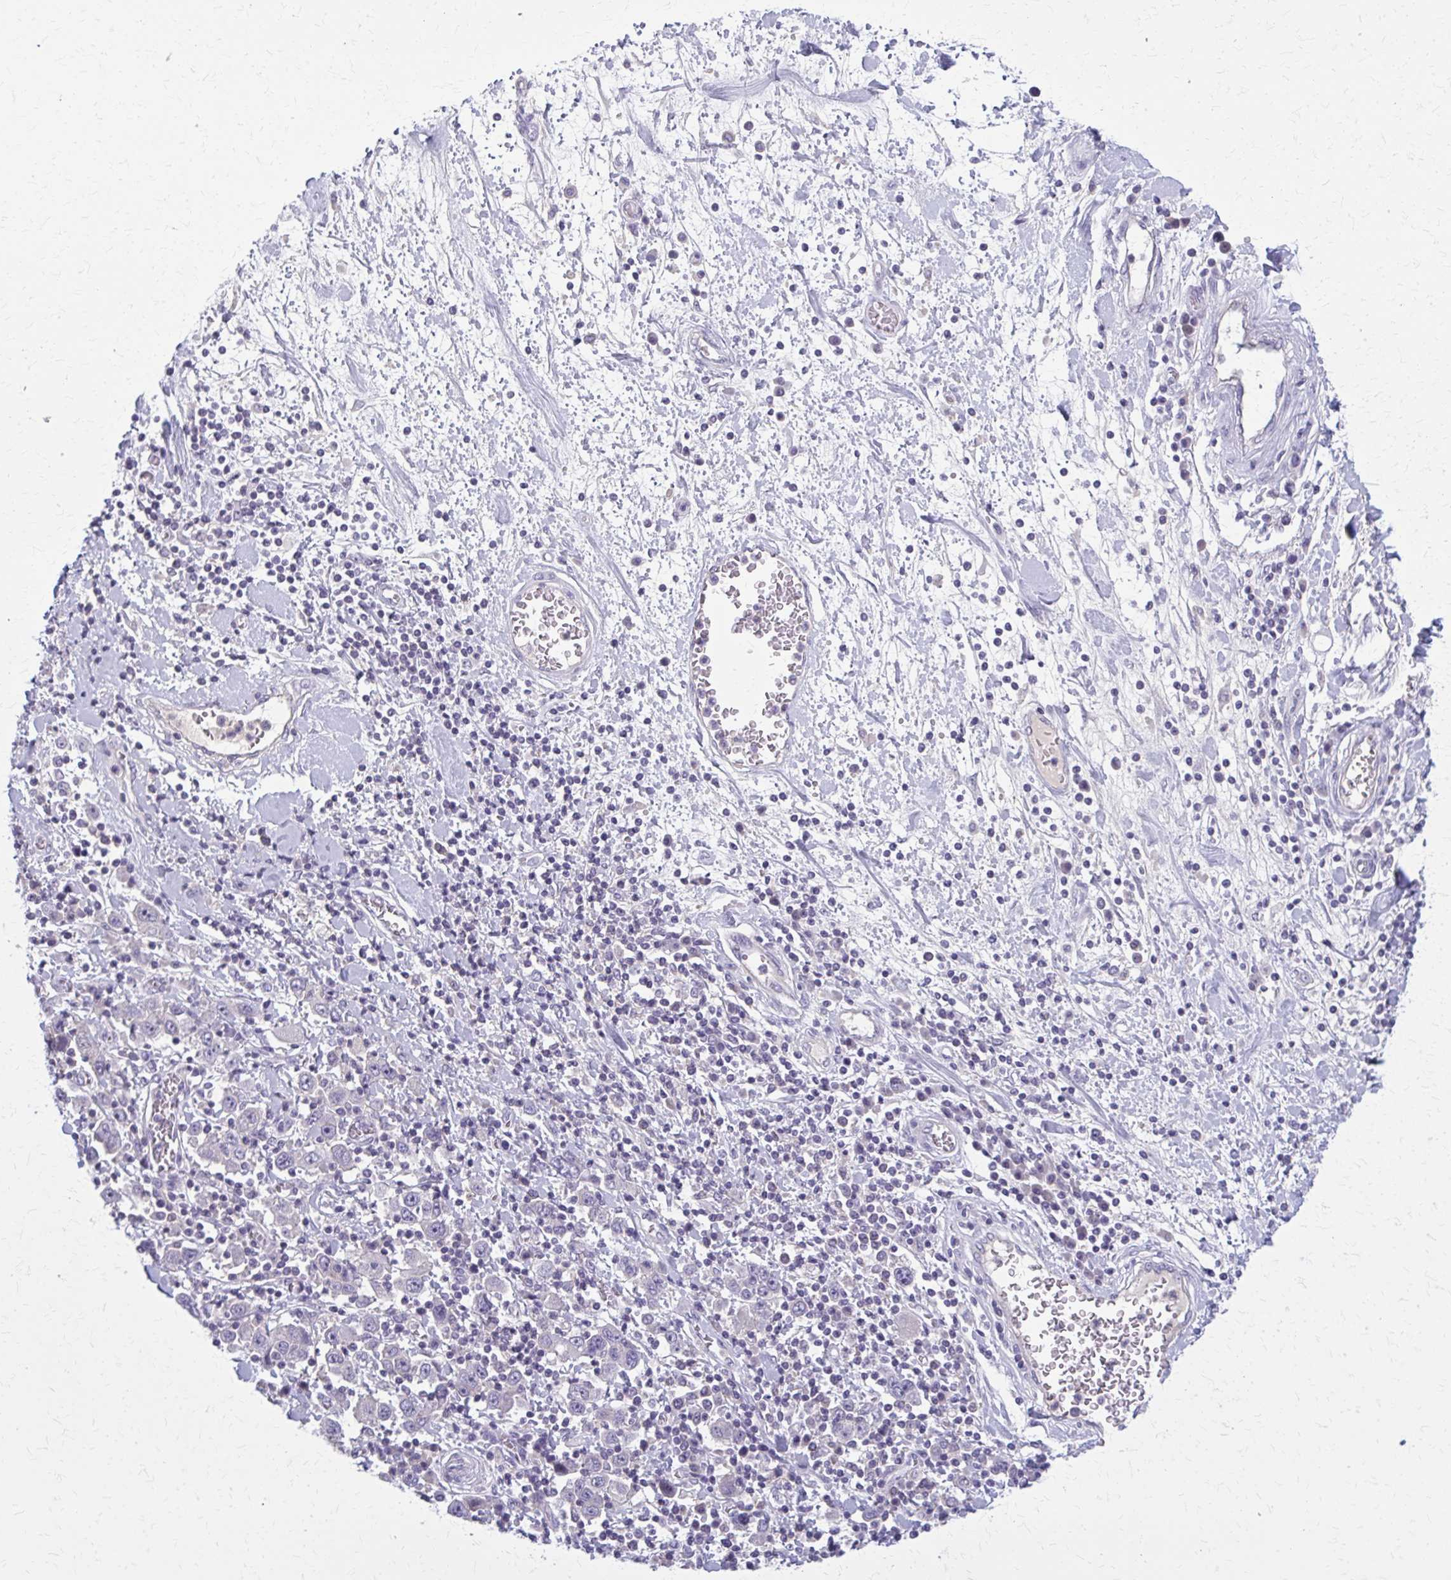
{"staining": {"intensity": "negative", "quantity": "none", "location": "none"}, "tissue": "stomach cancer", "cell_type": "Tumor cells", "image_type": "cancer", "snomed": [{"axis": "morphology", "description": "Normal tissue, NOS"}, {"axis": "morphology", "description": "Adenocarcinoma, NOS"}, {"axis": "topography", "description": "Stomach, upper"}, {"axis": "topography", "description": "Stomach"}], "caption": "Tumor cells show no significant expression in stomach cancer (adenocarcinoma).", "gene": "OR4A47", "patient": {"sex": "male", "age": 59}}